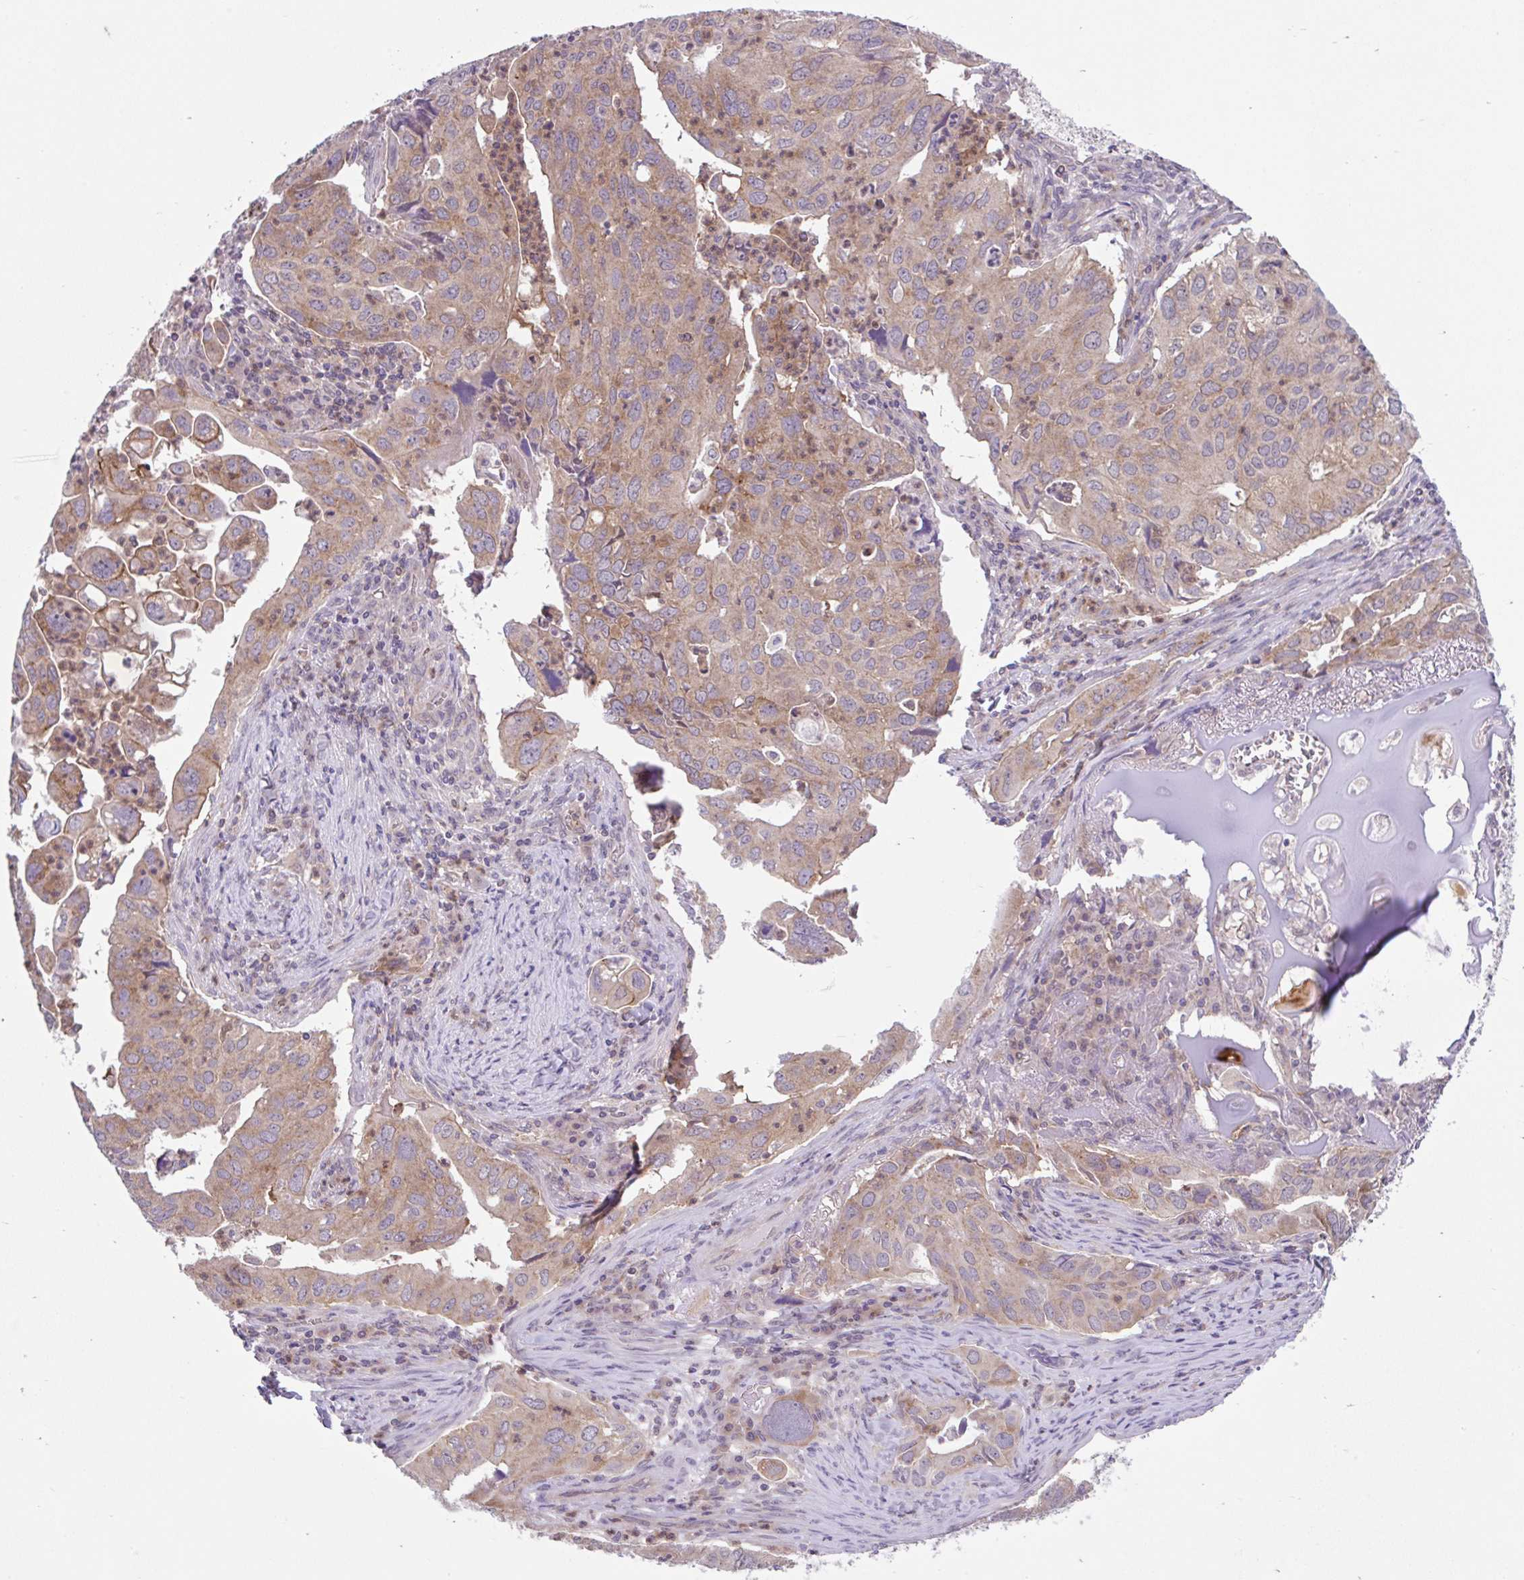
{"staining": {"intensity": "weak", "quantity": "25%-75%", "location": "cytoplasmic/membranous"}, "tissue": "lung cancer", "cell_type": "Tumor cells", "image_type": "cancer", "snomed": [{"axis": "morphology", "description": "Adenocarcinoma, NOS"}, {"axis": "topography", "description": "Lung"}], "caption": "Immunohistochemical staining of human lung adenocarcinoma exhibits low levels of weak cytoplasmic/membranous protein staining in about 25%-75% of tumor cells.", "gene": "RALBP1", "patient": {"sex": "male", "age": 48}}